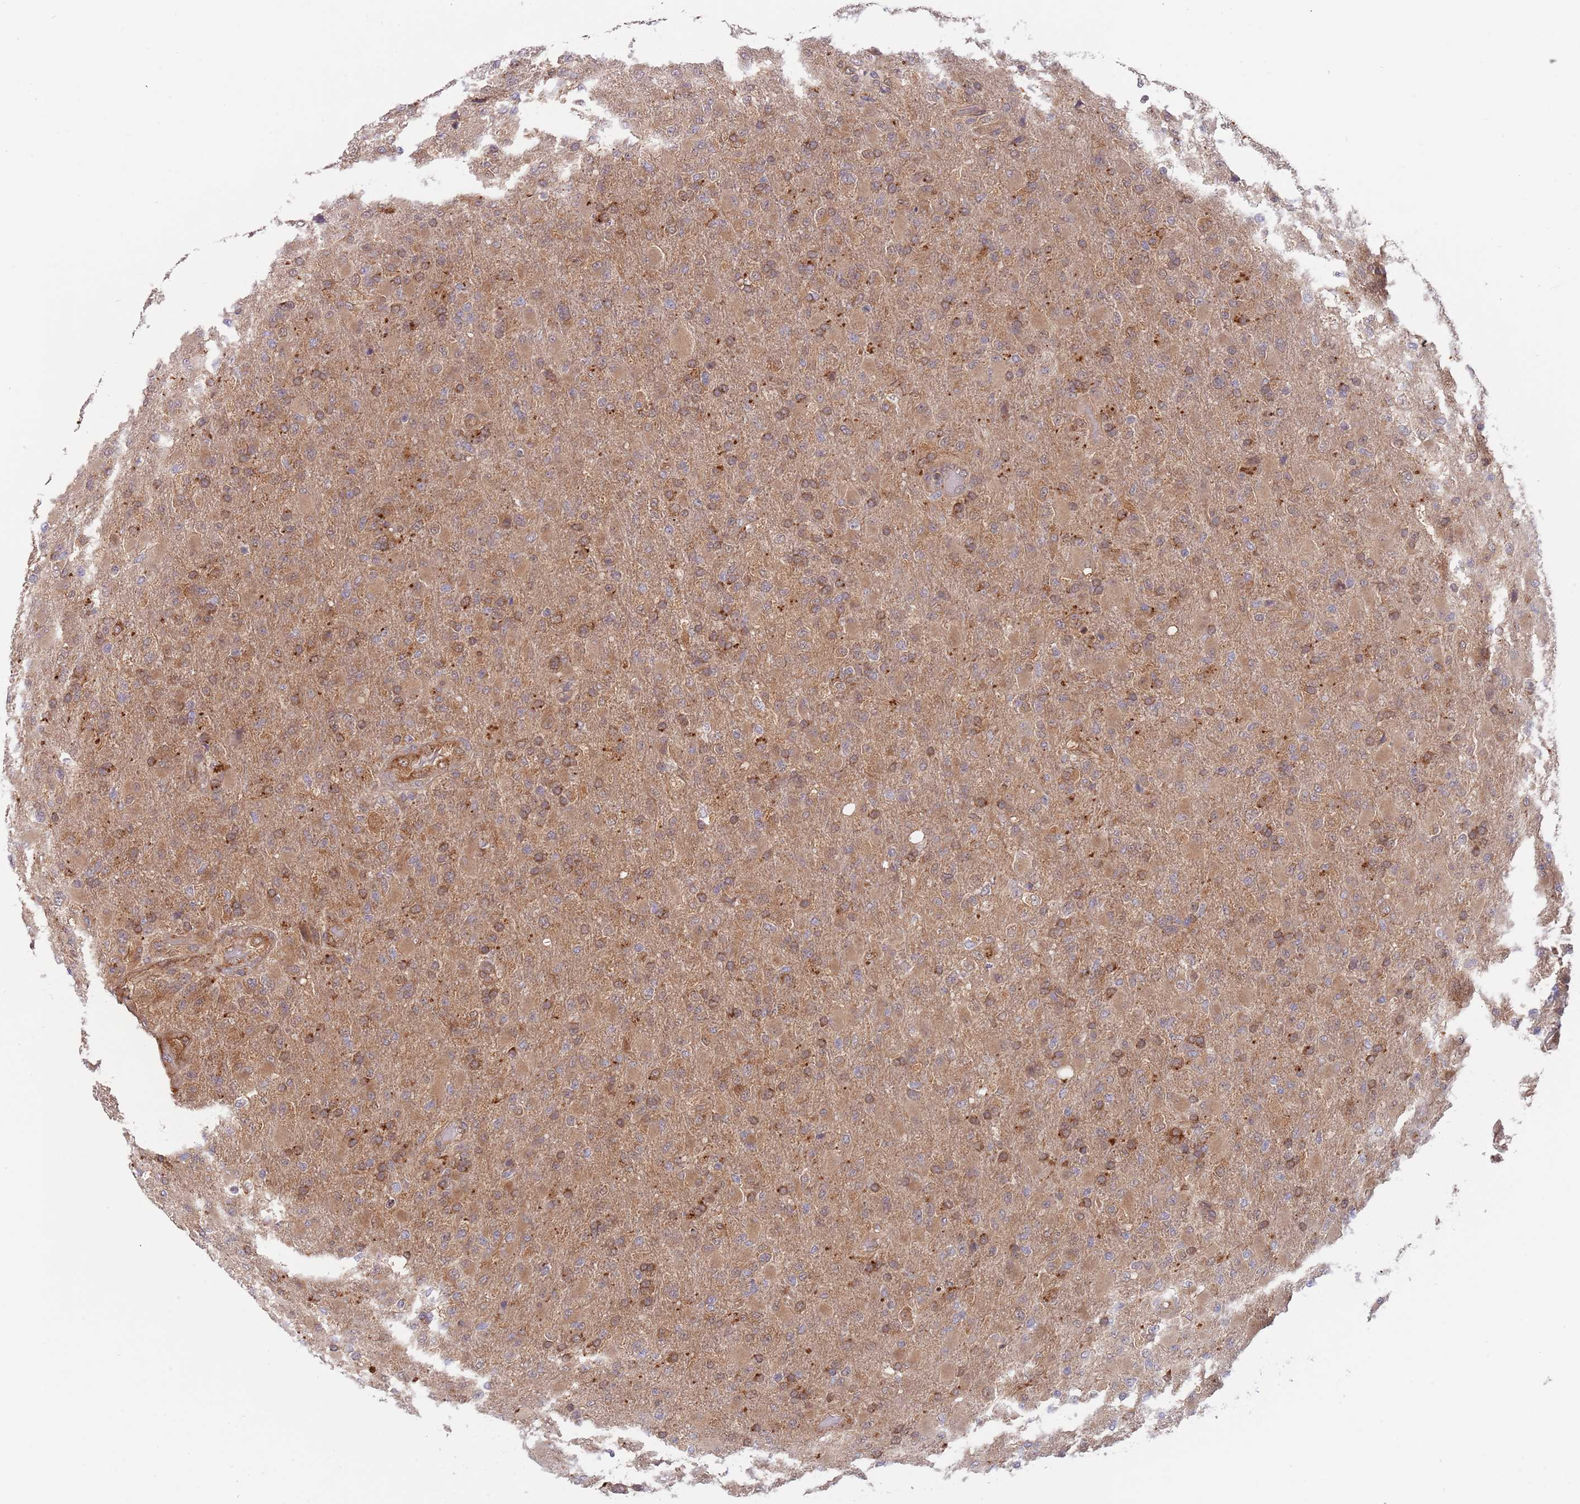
{"staining": {"intensity": "moderate", "quantity": ">75%", "location": "cytoplasmic/membranous"}, "tissue": "glioma", "cell_type": "Tumor cells", "image_type": "cancer", "snomed": [{"axis": "morphology", "description": "Glioma, malignant, Low grade"}, {"axis": "topography", "description": "Brain"}], "caption": "Moderate cytoplasmic/membranous staining for a protein is identified in approximately >75% of tumor cells of glioma using immunohistochemistry (IHC).", "gene": "GUK1", "patient": {"sex": "male", "age": 65}}